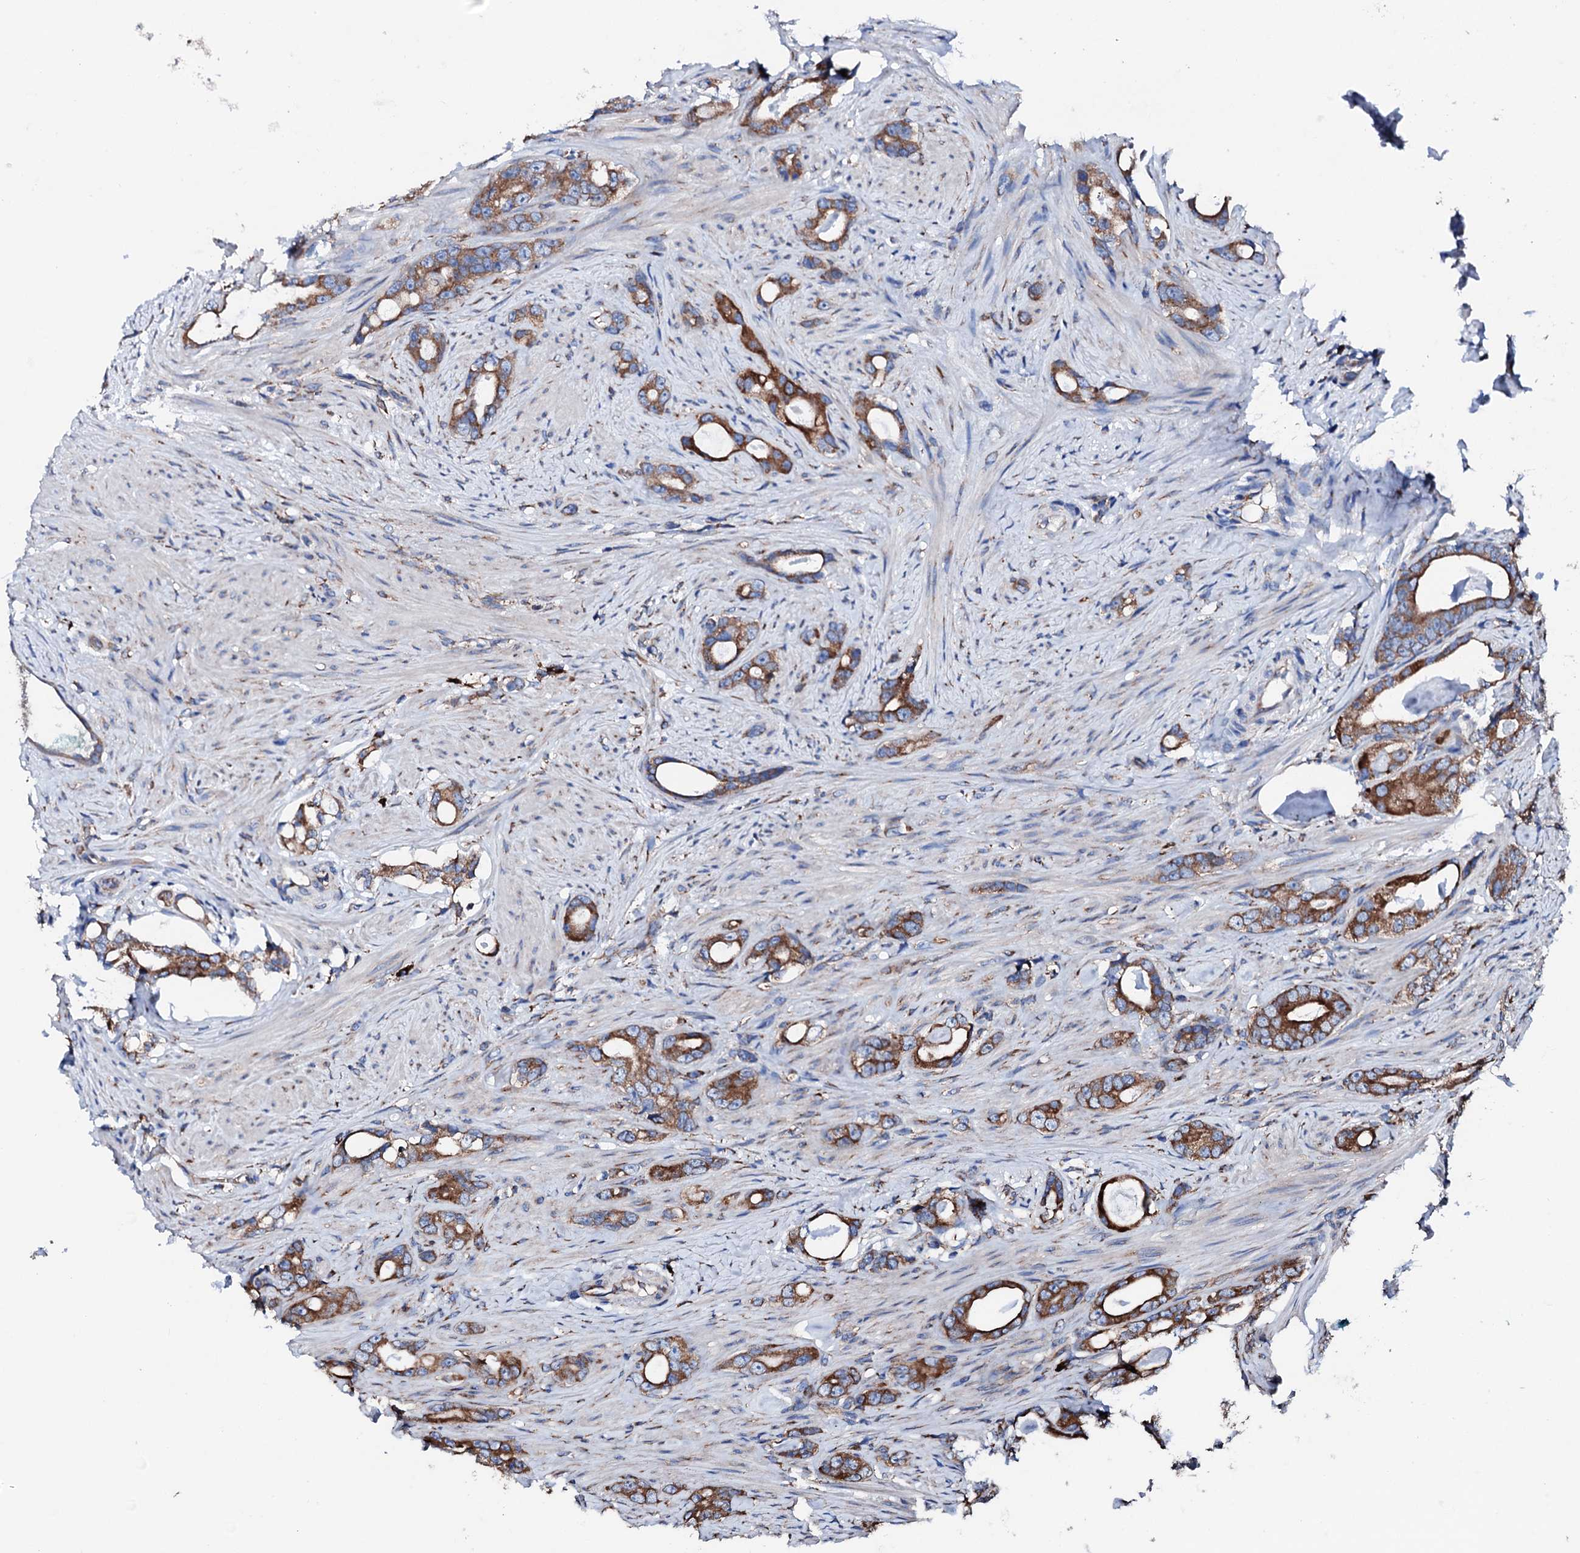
{"staining": {"intensity": "strong", "quantity": ">75%", "location": "cytoplasmic/membranous"}, "tissue": "prostate cancer", "cell_type": "Tumor cells", "image_type": "cancer", "snomed": [{"axis": "morphology", "description": "Adenocarcinoma, Low grade"}, {"axis": "topography", "description": "Prostate"}], "caption": "IHC of prostate cancer (adenocarcinoma (low-grade)) reveals high levels of strong cytoplasmic/membranous staining in approximately >75% of tumor cells.", "gene": "AMDHD1", "patient": {"sex": "male", "age": 63}}